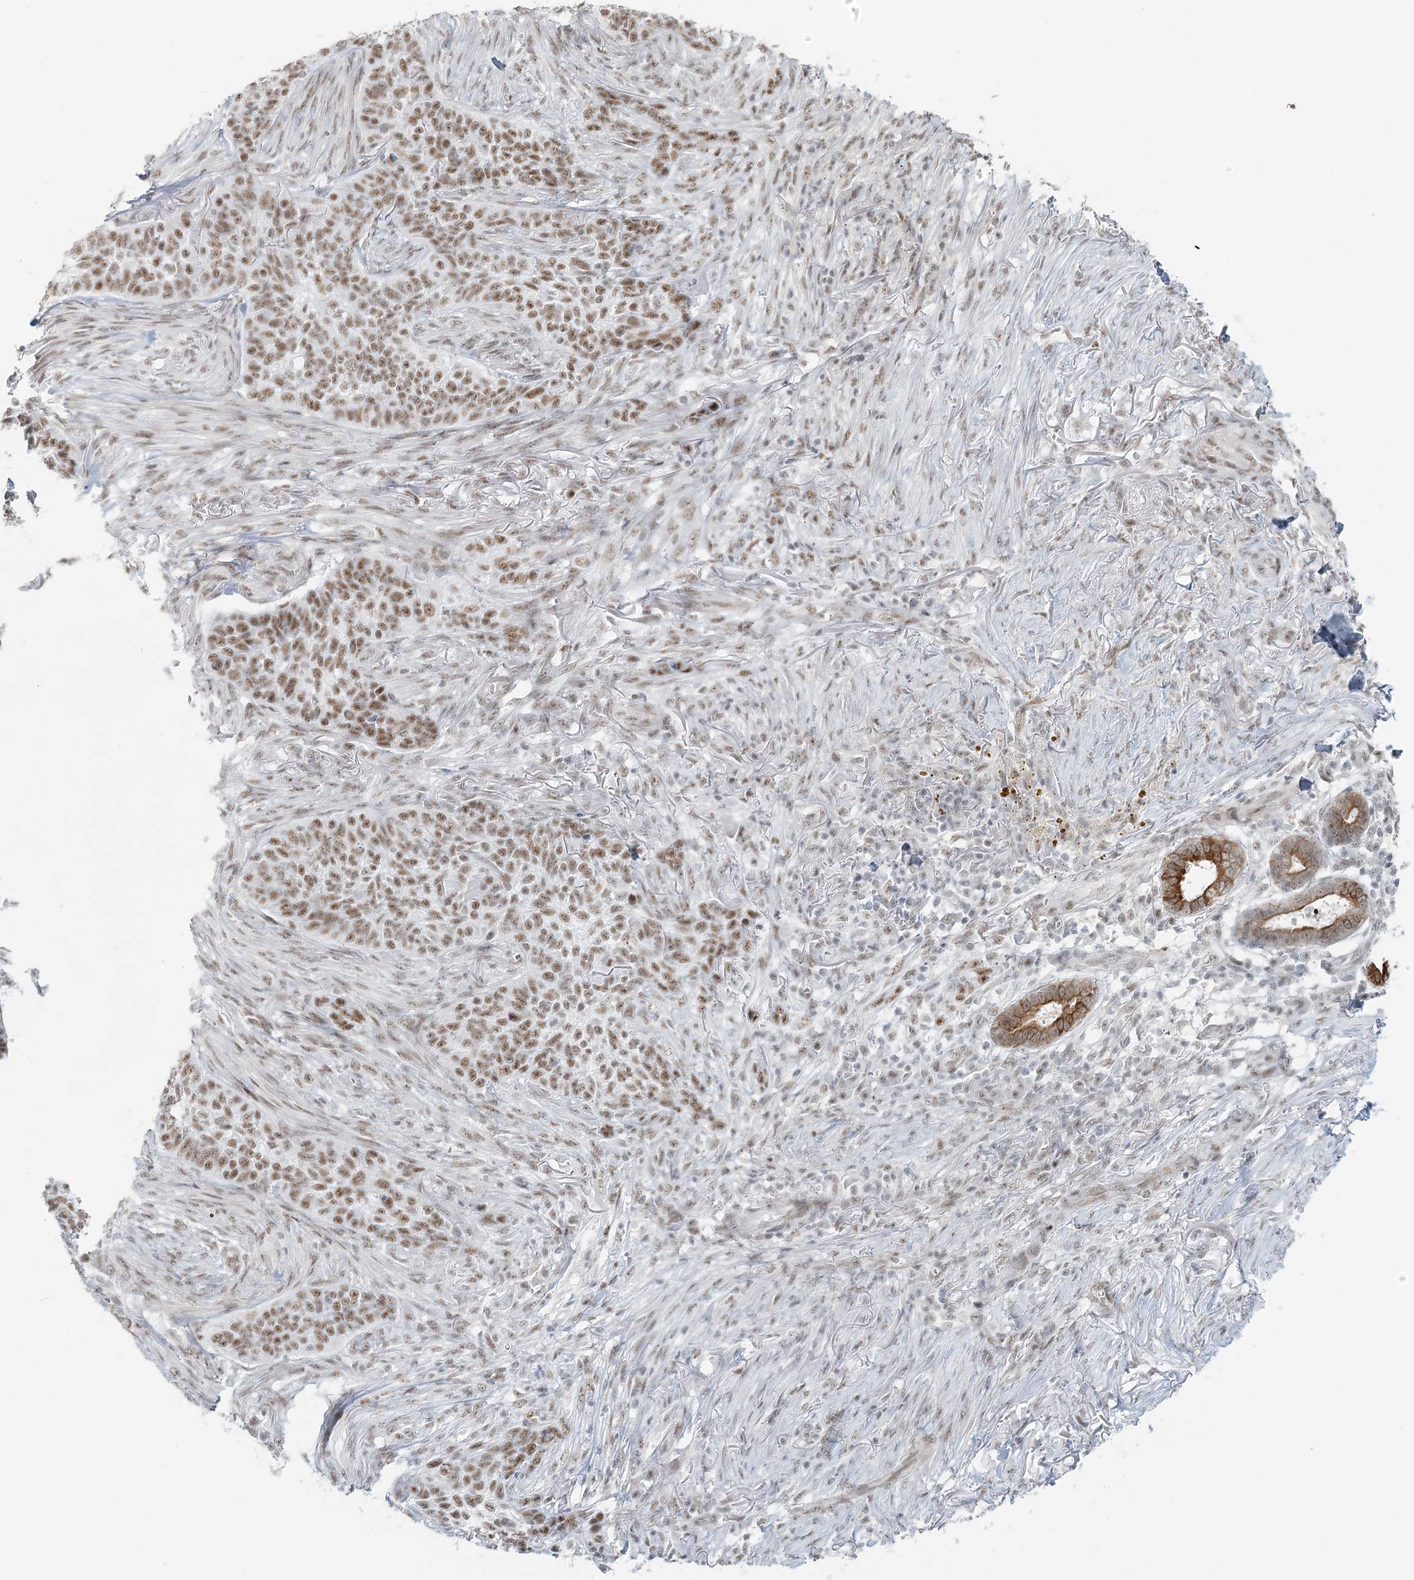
{"staining": {"intensity": "moderate", "quantity": ">75%", "location": "nuclear"}, "tissue": "skin cancer", "cell_type": "Tumor cells", "image_type": "cancer", "snomed": [{"axis": "morphology", "description": "Basal cell carcinoma"}, {"axis": "topography", "description": "Skin"}], "caption": "Tumor cells show moderate nuclear expression in about >75% of cells in skin cancer.", "gene": "U2SURP", "patient": {"sex": "male", "age": 85}}